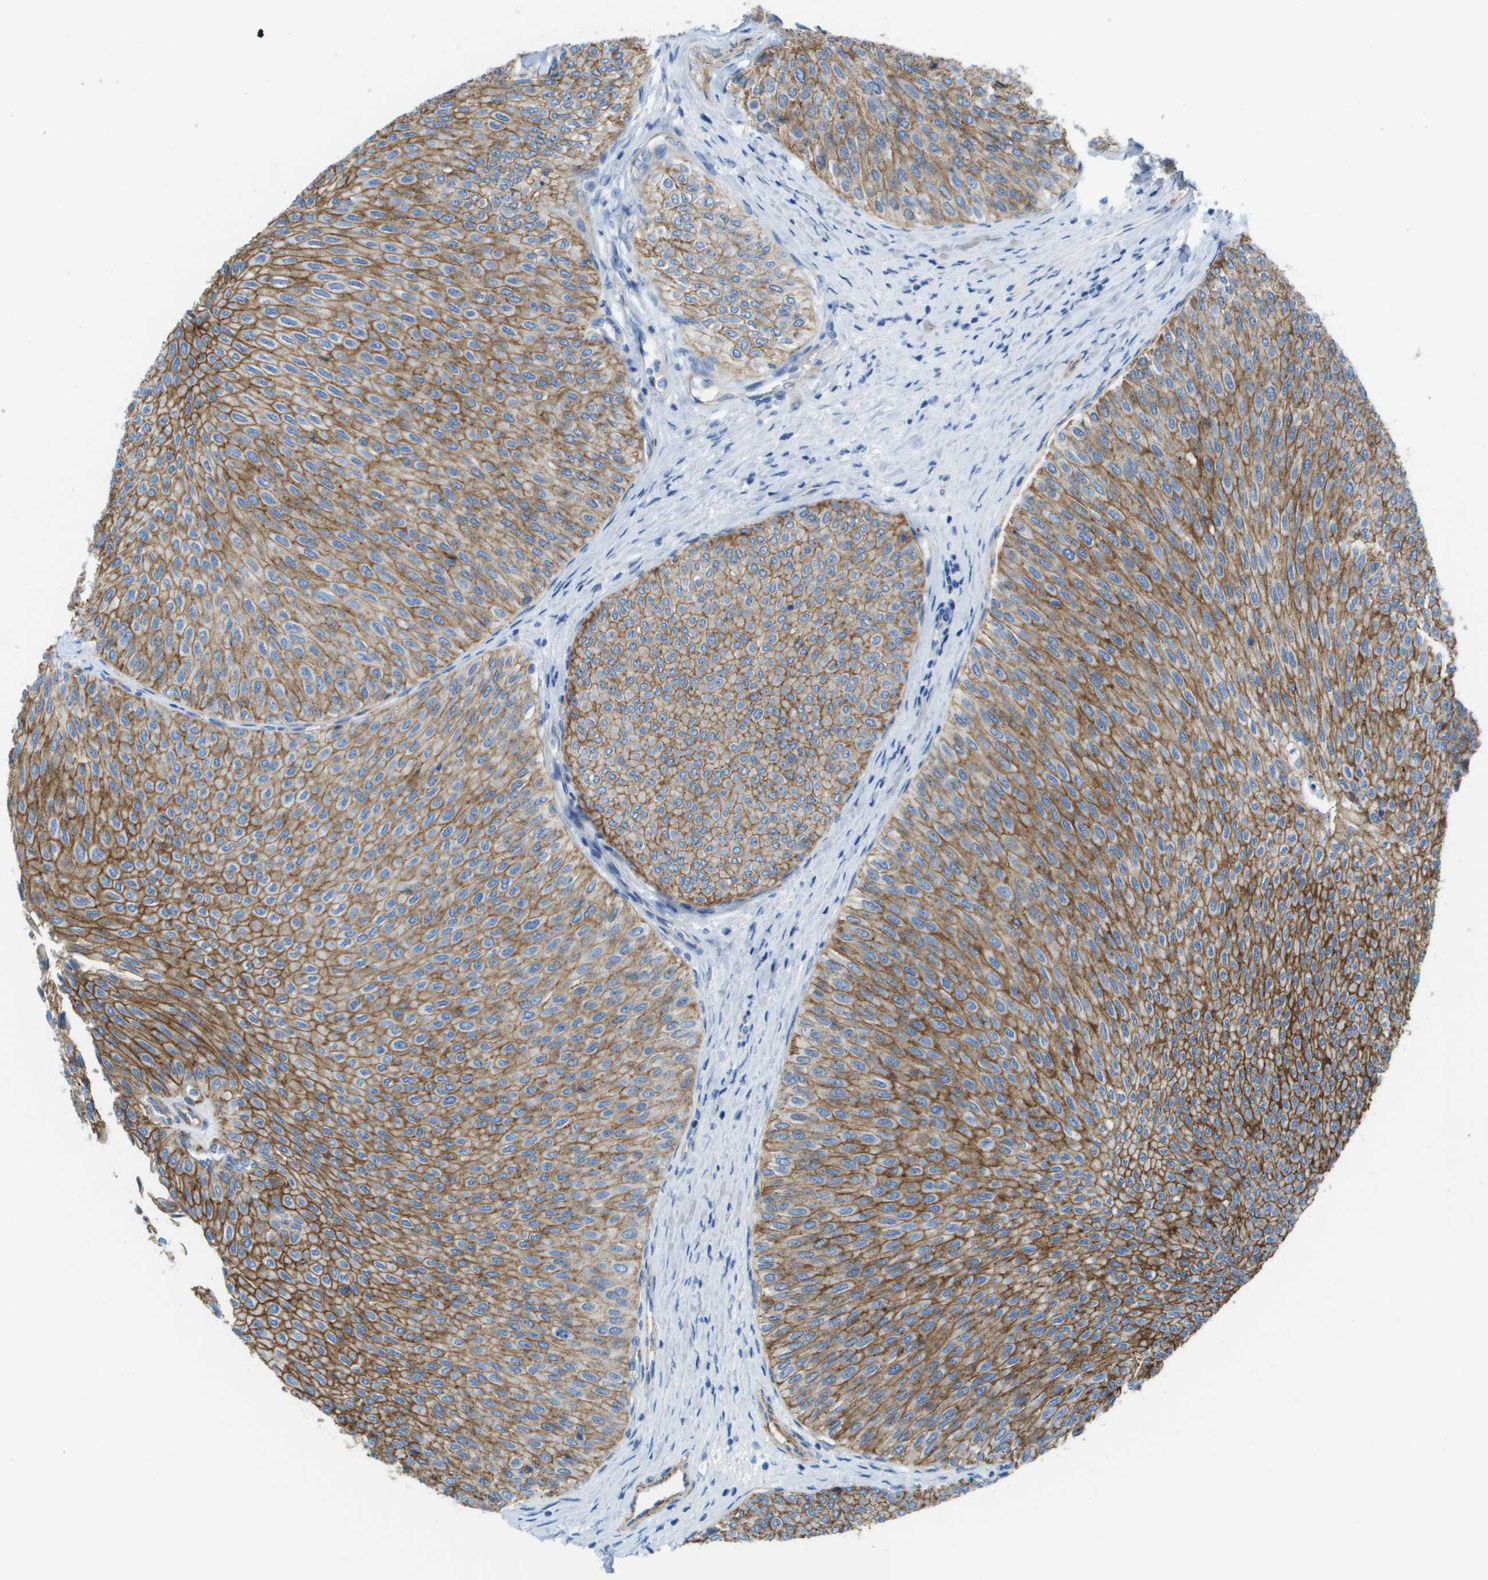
{"staining": {"intensity": "moderate", "quantity": ">75%", "location": "cytoplasmic/membranous"}, "tissue": "urothelial cancer", "cell_type": "Tumor cells", "image_type": "cancer", "snomed": [{"axis": "morphology", "description": "Urothelial carcinoma, Low grade"}, {"axis": "topography", "description": "Urinary bladder"}], "caption": "Low-grade urothelial carcinoma stained with IHC exhibits moderate cytoplasmic/membranous staining in approximately >75% of tumor cells.", "gene": "CD46", "patient": {"sex": "male", "age": 78}}